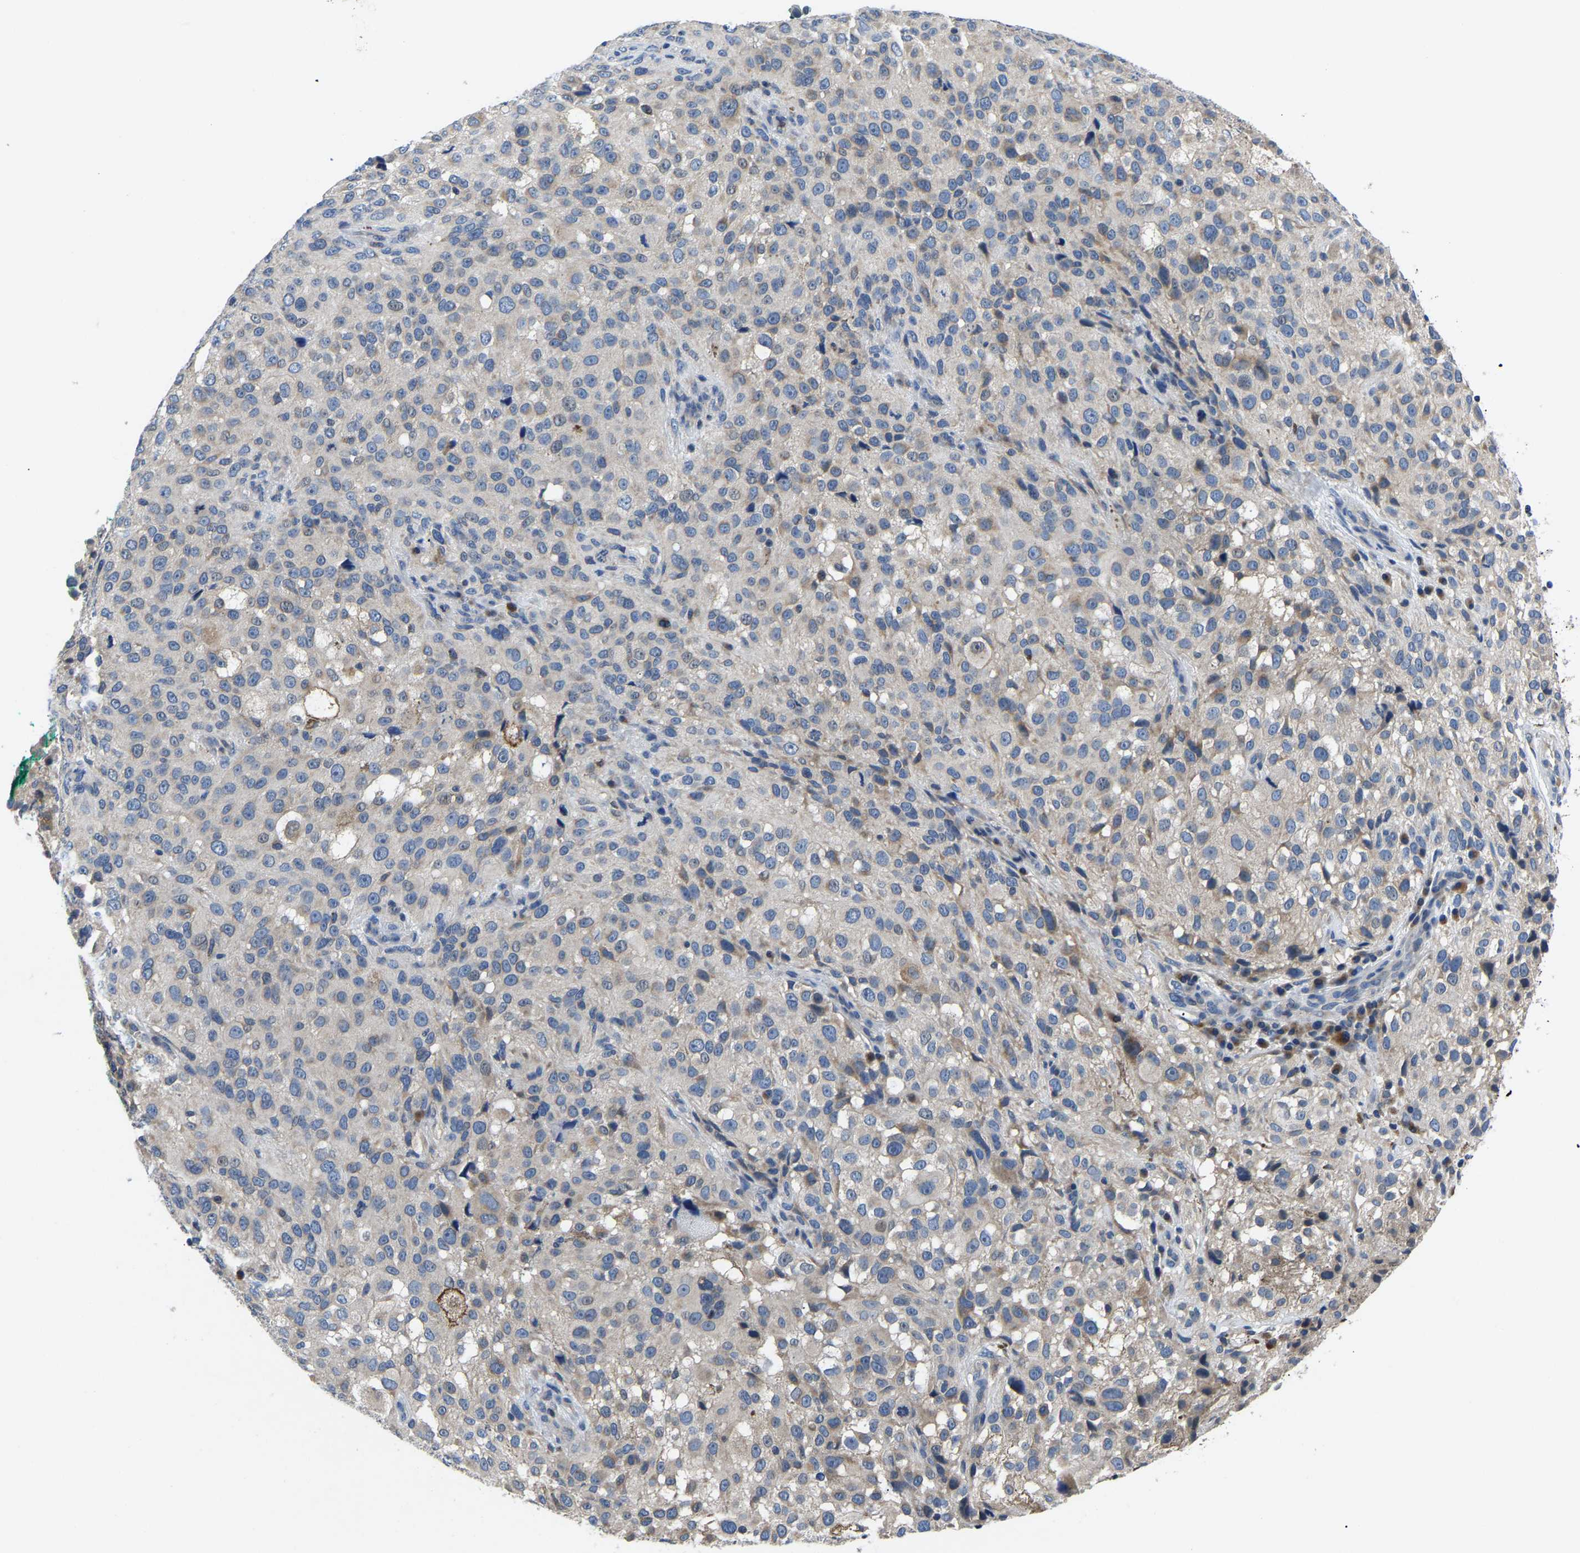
{"staining": {"intensity": "negative", "quantity": "none", "location": "none"}, "tissue": "melanoma", "cell_type": "Tumor cells", "image_type": "cancer", "snomed": [{"axis": "morphology", "description": "Necrosis, NOS"}, {"axis": "morphology", "description": "Malignant melanoma, NOS"}, {"axis": "topography", "description": "Skin"}], "caption": "This photomicrograph is of malignant melanoma stained with immunohistochemistry (IHC) to label a protein in brown with the nuclei are counter-stained blue. There is no staining in tumor cells. (DAB immunohistochemistry visualized using brightfield microscopy, high magnification).", "gene": "TOR1B", "patient": {"sex": "female", "age": 87}}